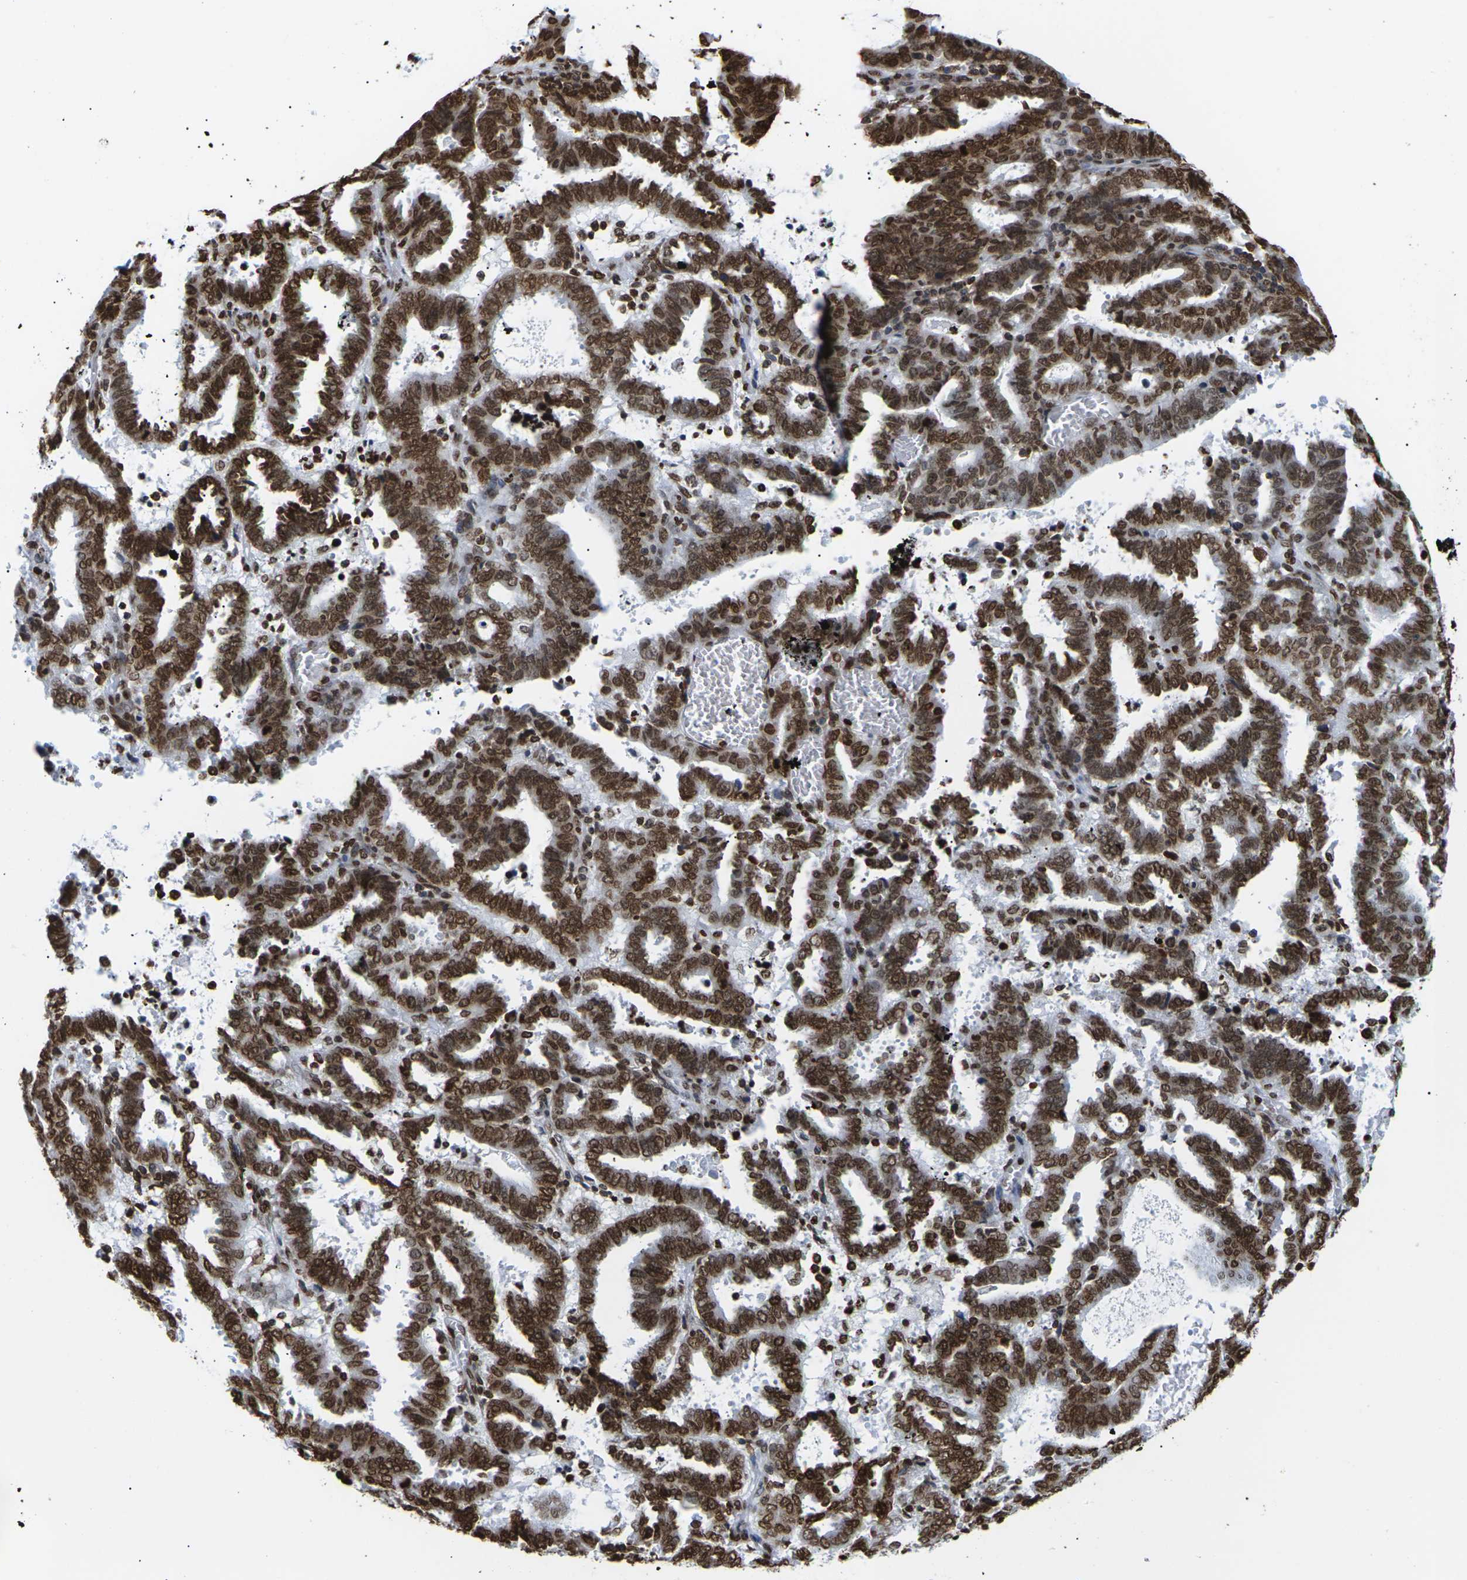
{"staining": {"intensity": "strong", "quantity": ">75%", "location": "cytoplasmic/membranous,nuclear"}, "tissue": "endometrial cancer", "cell_type": "Tumor cells", "image_type": "cancer", "snomed": [{"axis": "morphology", "description": "Adenocarcinoma, NOS"}, {"axis": "topography", "description": "Uterus"}], "caption": "High-magnification brightfield microscopy of adenocarcinoma (endometrial) stained with DAB (brown) and counterstained with hematoxylin (blue). tumor cells exhibit strong cytoplasmic/membranous and nuclear positivity is seen in about>75% of cells. (DAB = brown stain, brightfield microscopy at high magnification).", "gene": "H2AC21", "patient": {"sex": "female", "age": 83}}